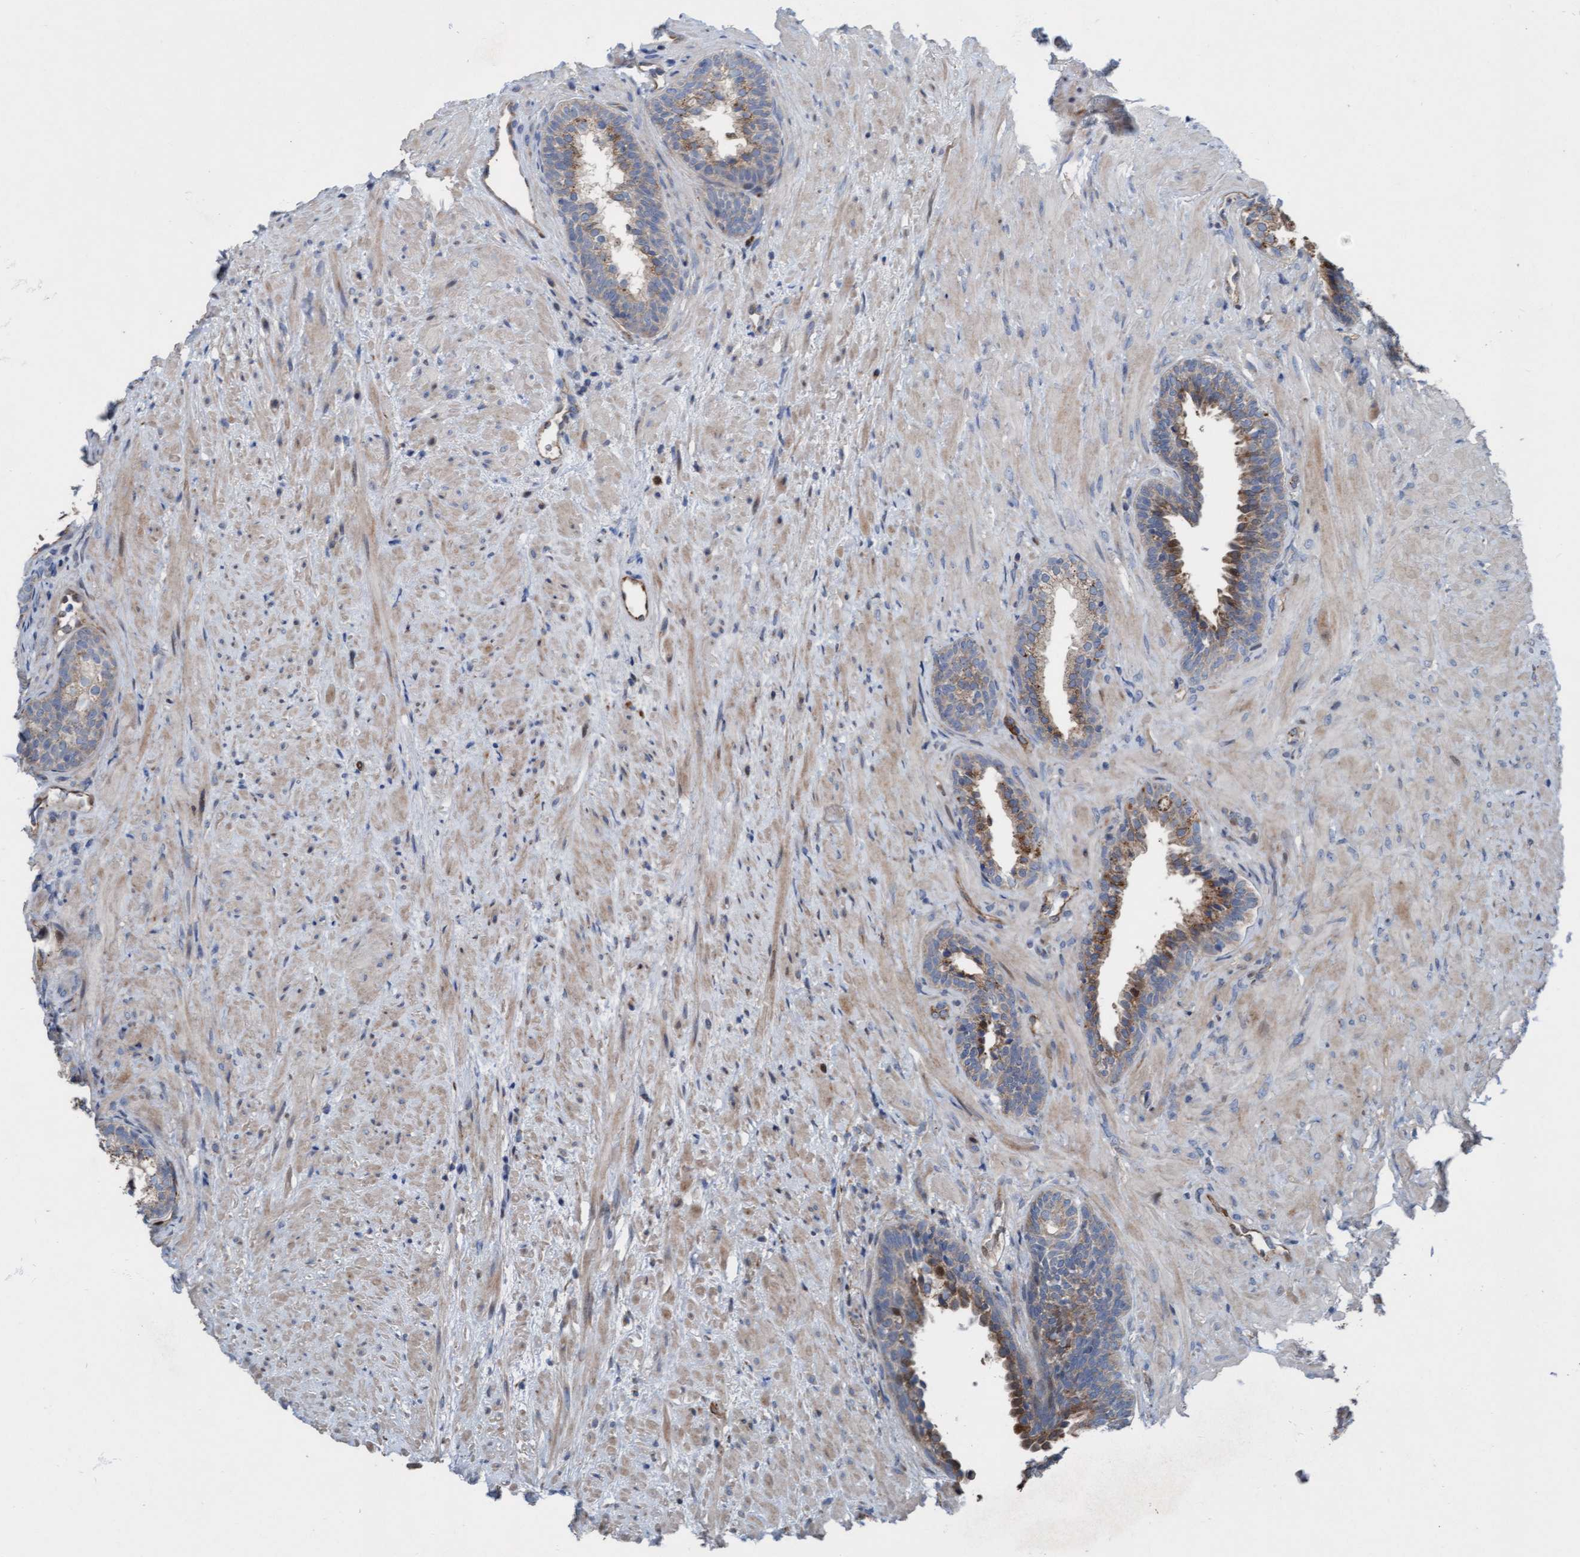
{"staining": {"intensity": "moderate", "quantity": "25%-75%", "location": "cytoplasmic/membranous"}, "tissue": "prostate", "cell_type": "Glandular cells", "image_type": "normal", "snomed": [{"axis": "morphology", "description": "Normal tissue, NOS"}, {"axis": "topography", "description": "Prostate"}], "caption": "Protein staining of normal prostate displays moderate cytoplasmic/membranous expression in approximately 25%-75% of glandular cells. Ihc stains the protein in brown and the nuclei are stained blue.", "gene": "KLHL26", "patient": {"sex": "male", "age": 76}}